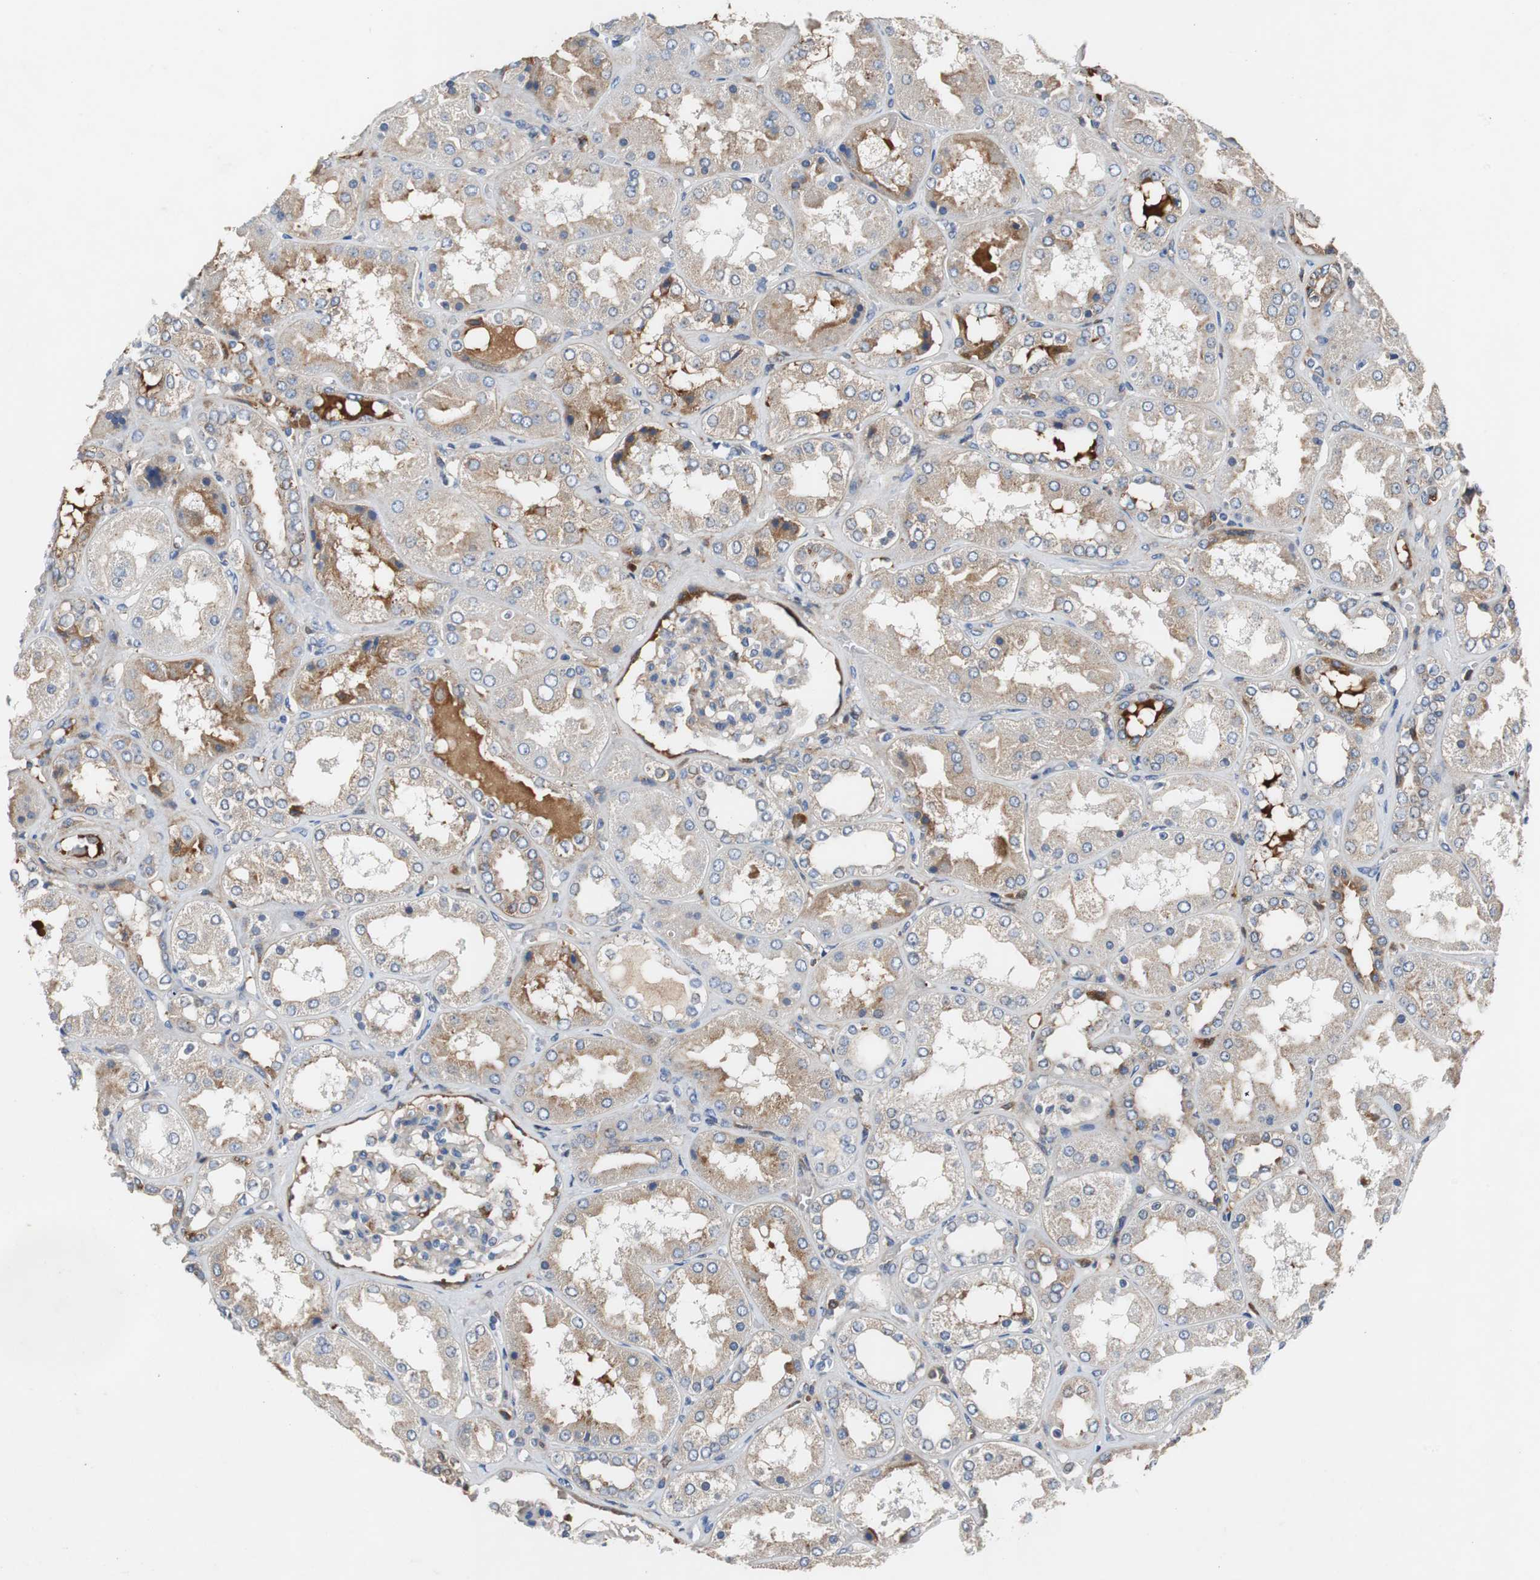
{"staining": {"intensity": "moderate", "quantity": "25%-75%", "location": "cytoplasmic/membranous"}, "tissue": "kidney", "cell_type": "Cells in glomeruli", "image_type": "normal", "snomed": [{"axis": "morphology", "description": "Normal tissue, NOS"}, {"axis": "topography", "description": "Kidney"}], "caption": "Immunohistochemistry histopathology image of normal kidney: human kidney stained using immunohistochemistry reveals medium levels of moderate protein expression localized specifically in the cytoplasmic/membranous of cells in glomeruli, appearing as a cytoplasmic/membranous brown color.", "gene": "SORT1", "patient": {"sex": "female", "age": 56}}